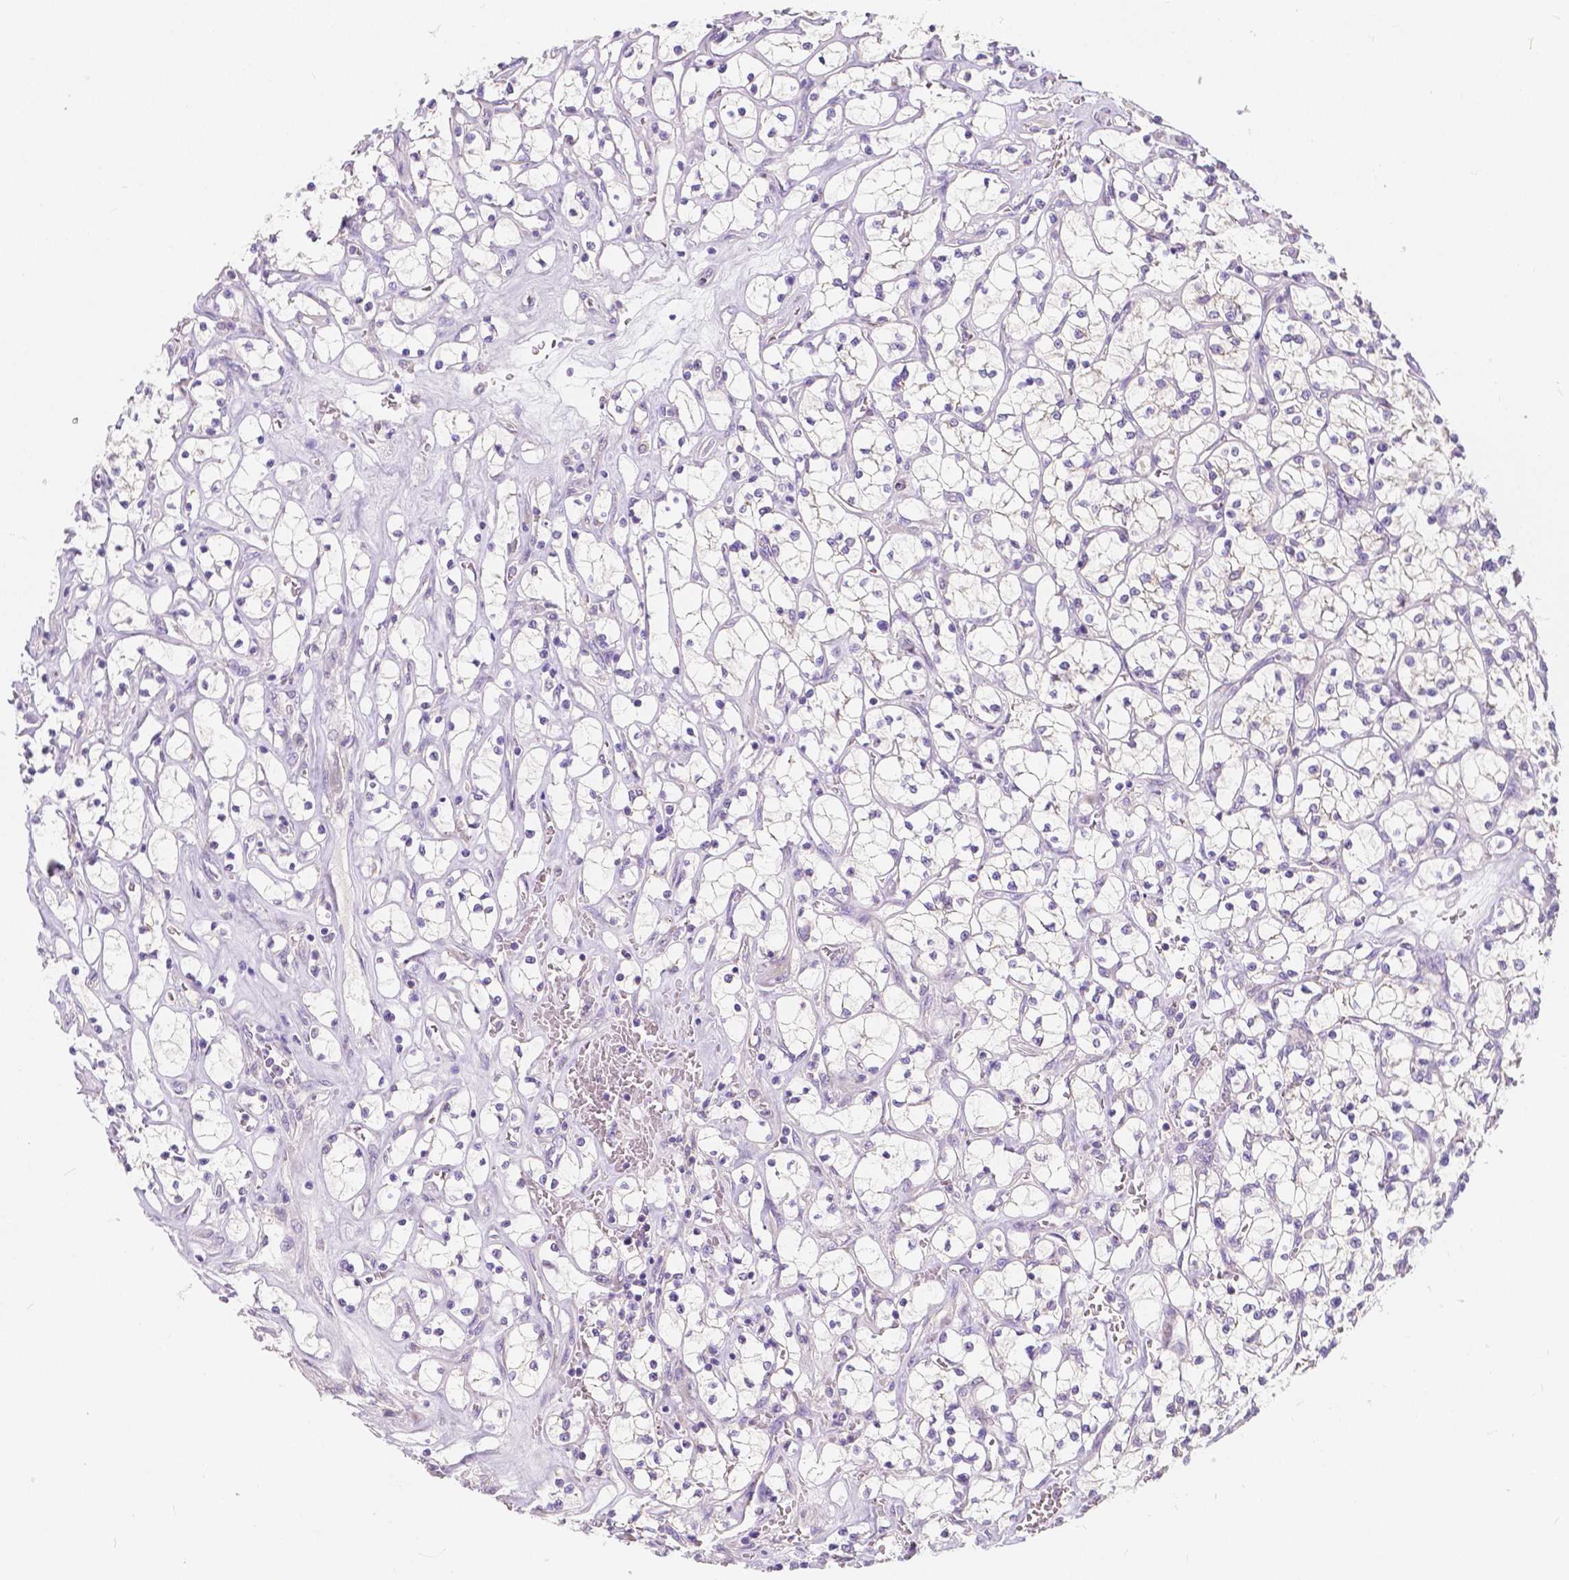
{"staining": {"intensity": "negative", "quantity": "none", "location": "none"}, "tissue": "renal cancer", "cell_type": "Tumor cells", "image_type": "cancer", "snomed": [{"axis": "morphology", "description": "Adenocarcinoma, NOS"}, {"axis": "topography", "description": "Kidney"}], "caption": "Immunohistochemistry of human renal cancer (adenocarcinoma) shows no expression in tumor cells.", "gene": "RNF186", "patient": {"sex": "female", "age": 64}}